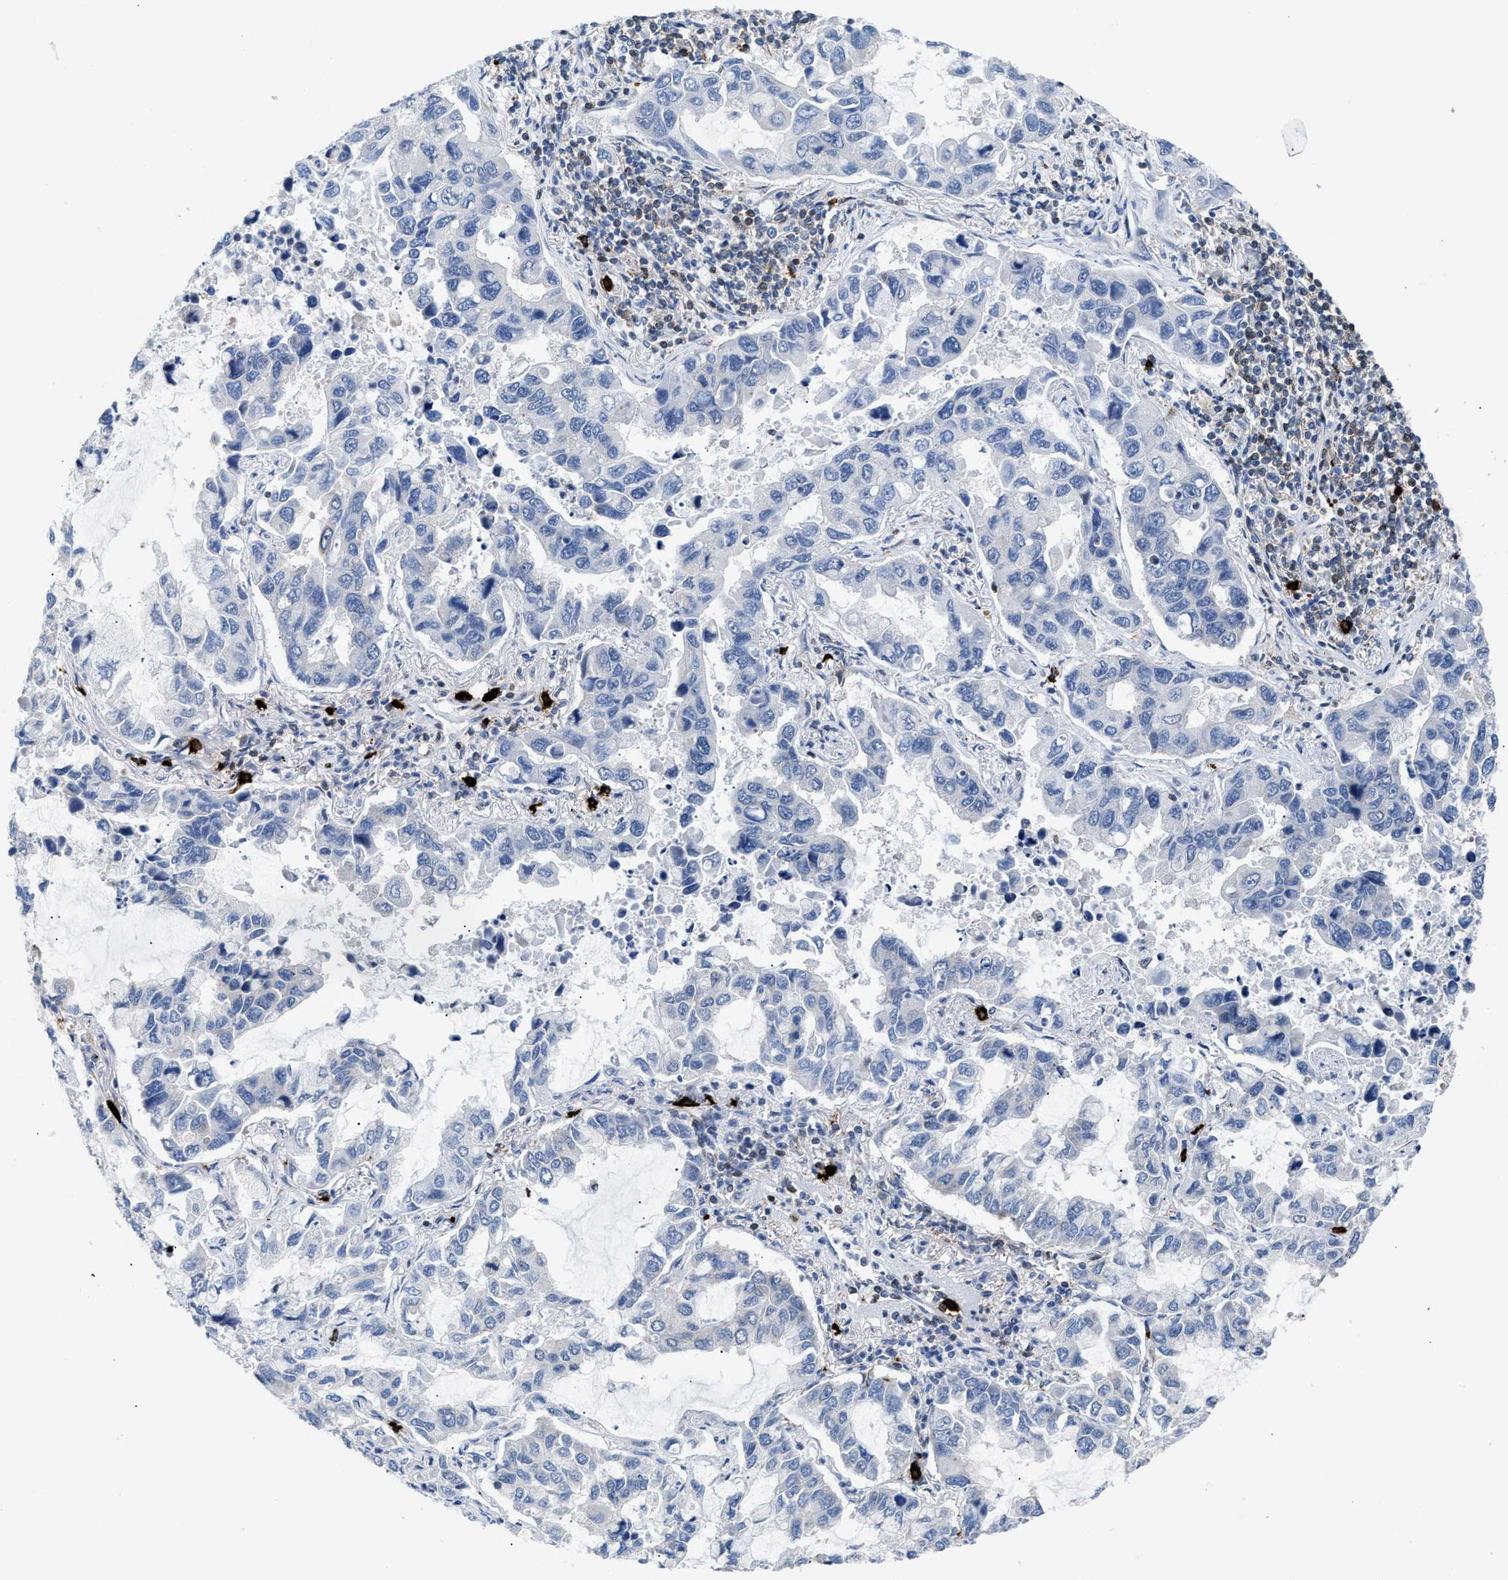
{"staining": {"intensity": "negative", "quantity": "none", "location": "none"}, "tissue": "lung cancer", "cell_type": "Tumor cells", "image_type": "cancer", "snomed": [{"axis": "morphology", "description": "Adenocarcinoma, NOS"}, {"axis": "topography", "description": "Lung"}], "caption": "Immunohistochemistry histopathology image of neoplastic tissue: human lung cancer stained with DAB reveals no significant protein positivity in tumor cells. (IHC, brightfield microscopy, high magnification).", "gene": "ATP9A", "patient": {"sex": "male", "age": 64}}